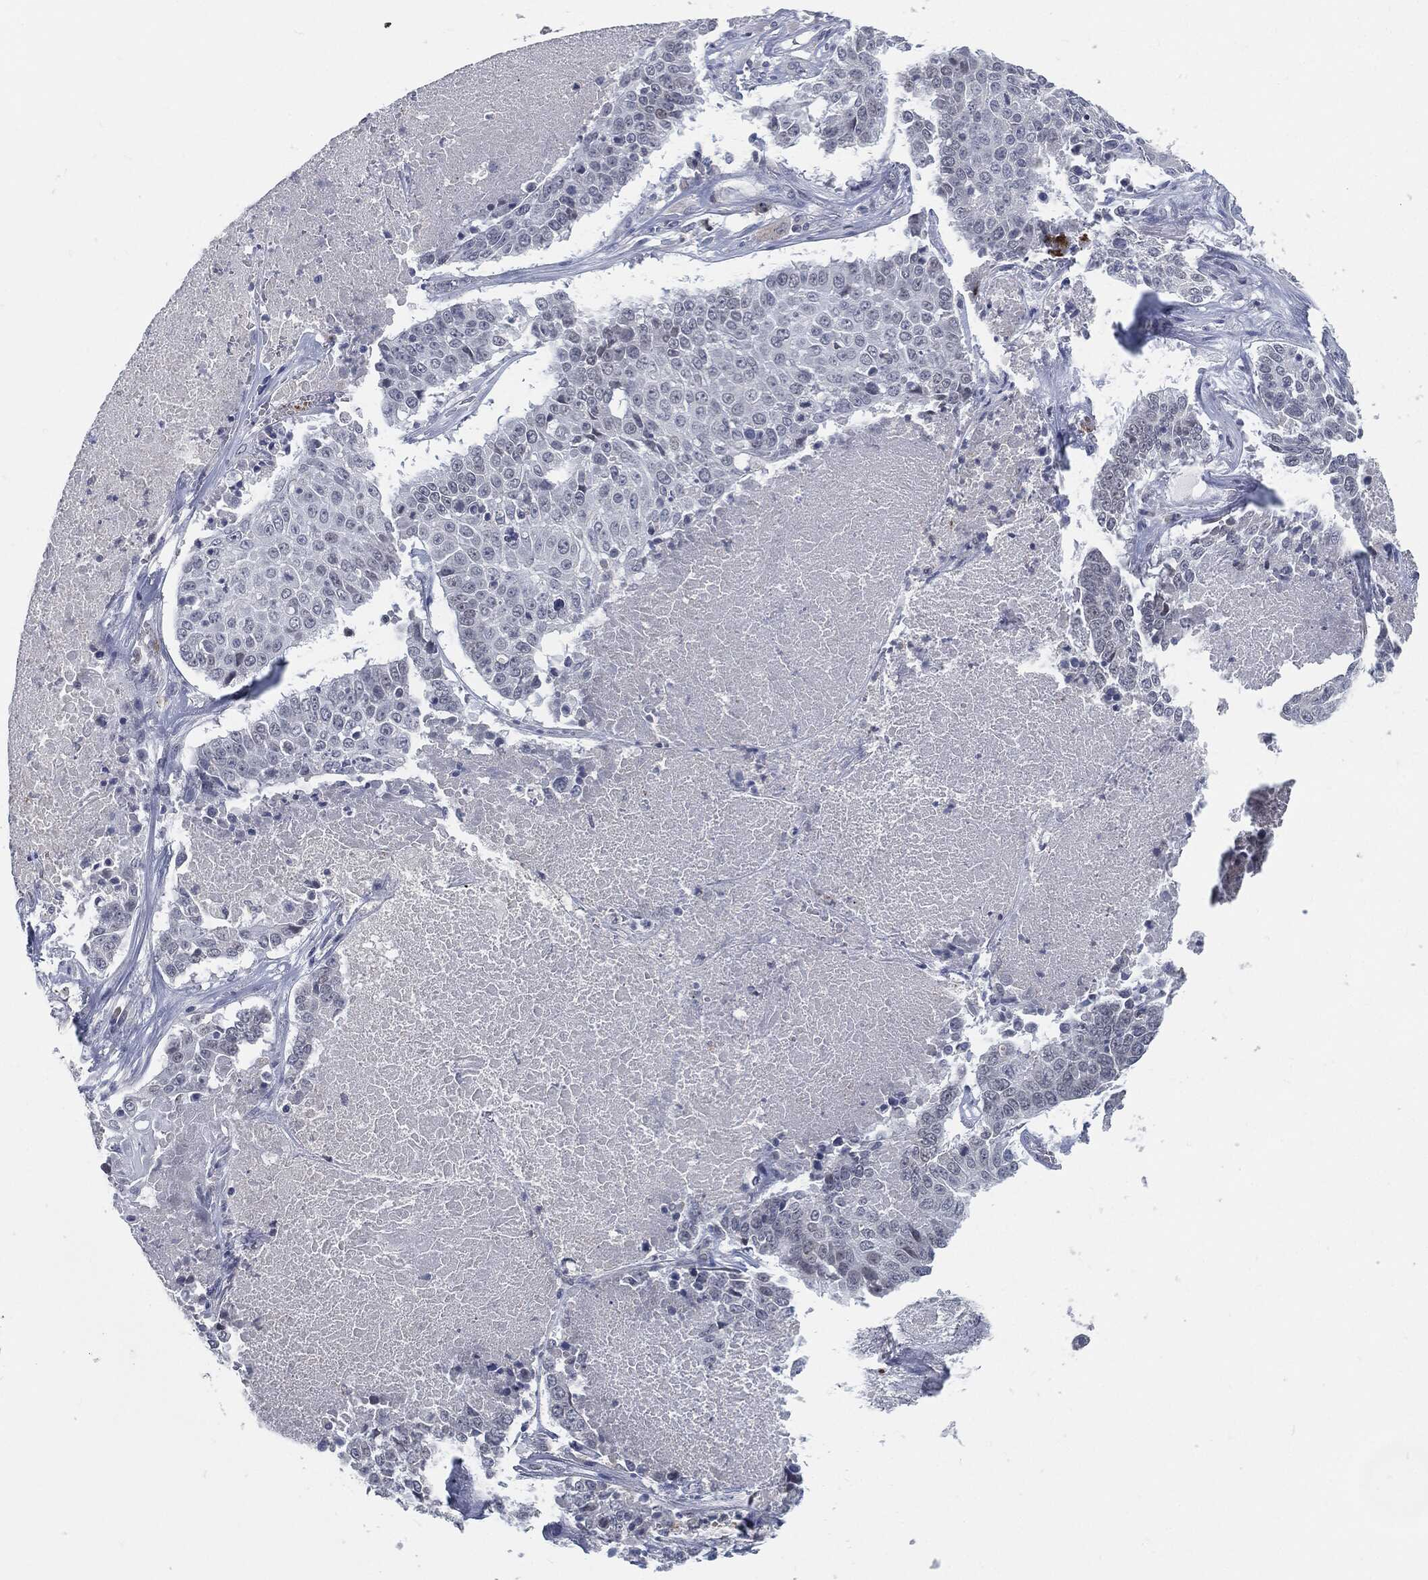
{"staining": {"intensity": "negative", "quantity": "none", "location": "none"}, "tissue": "lung cancer", "cell_type": "Tumor cells", "image_type": "cancer", "snomed": [{"axis": "morphology", "description": "Squamous cell carcinoma, NOS"}, {"axis": "topography", "description": "Lung"}], "caption": "Immunohistochemistry image of lung cancer (squamous cell carcinoma) stained for a protein (brown), which reveals no expression in tumor cells.", "gene": "PROM1", "patient": {"sex": "male", "age": 64}}